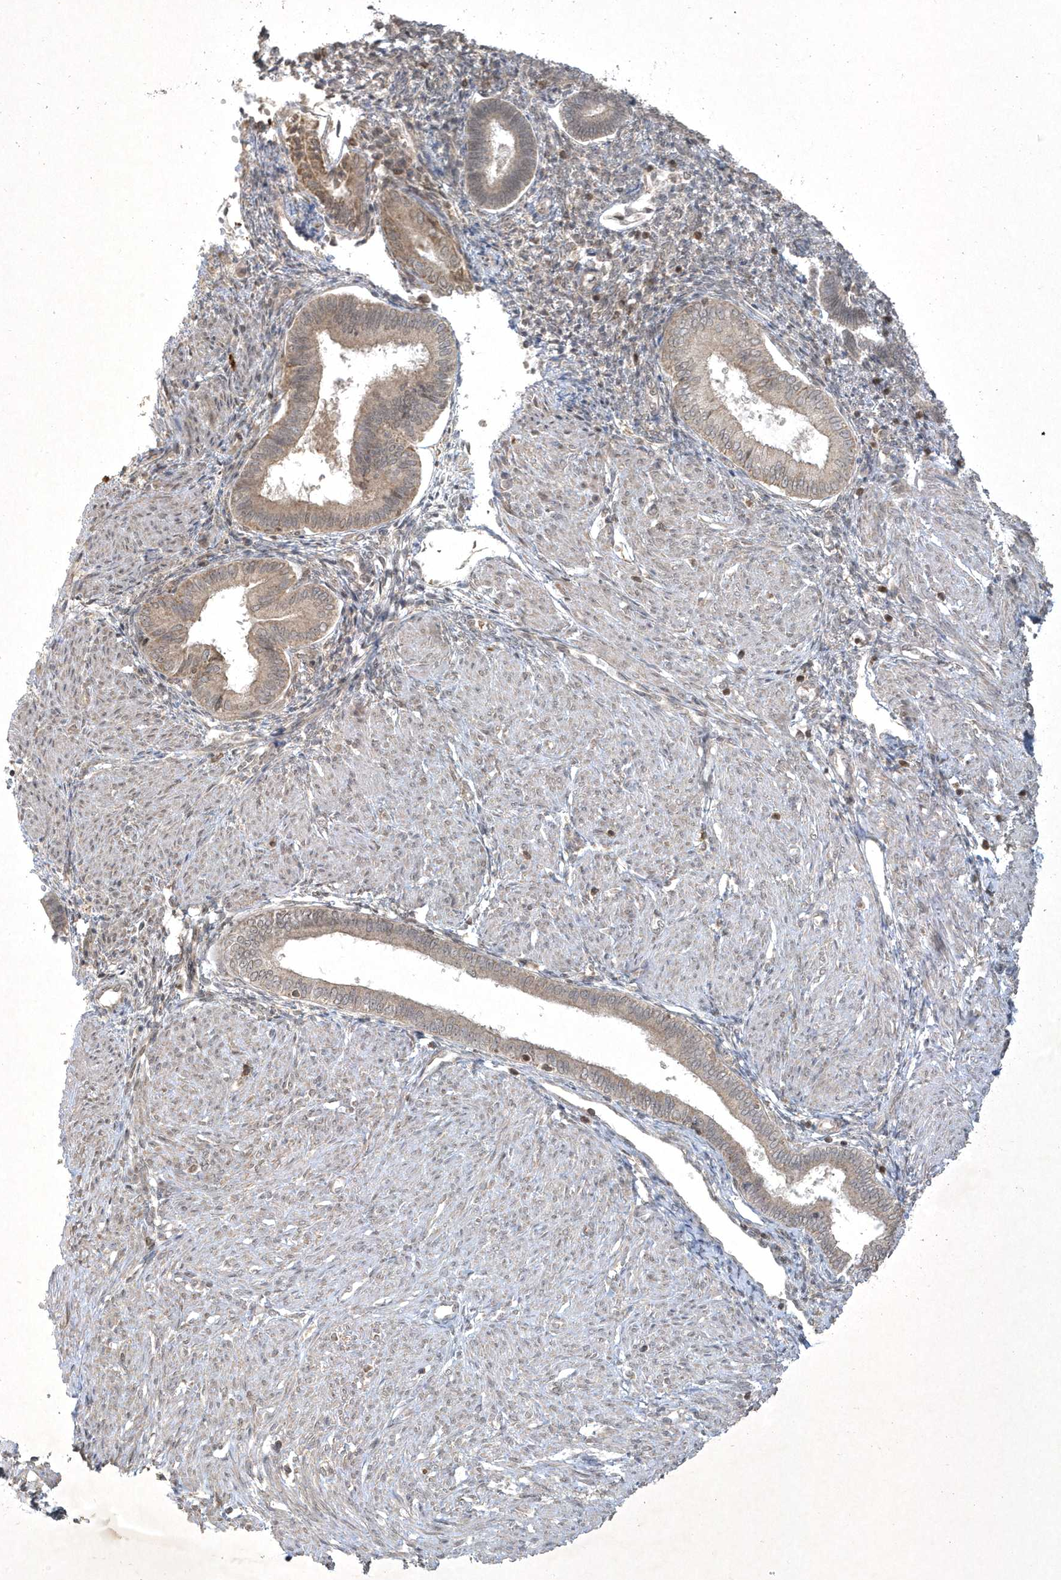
{"staining": {"intensity": "weak", "quantity": "<25%", "location": "cytoplasmic/membranous"}, "tissue": "endometrium", "cell_type": "Cells in endometrial stroma", "image_type": "normal", "snomed": [{"axis": "morphology", "description": "Normal tissue, NOS"}, {"axis": "topography", "description": "Endometrium"}], "caption": "Immunohistochemistry (IHC) histopathology image of benign endometrium: endometrium stained with DAB displays no significant protein expression in cells in endometrial stroma.", "gene": "ZNF213", "patient": {"sex": "female", "age": 53}}